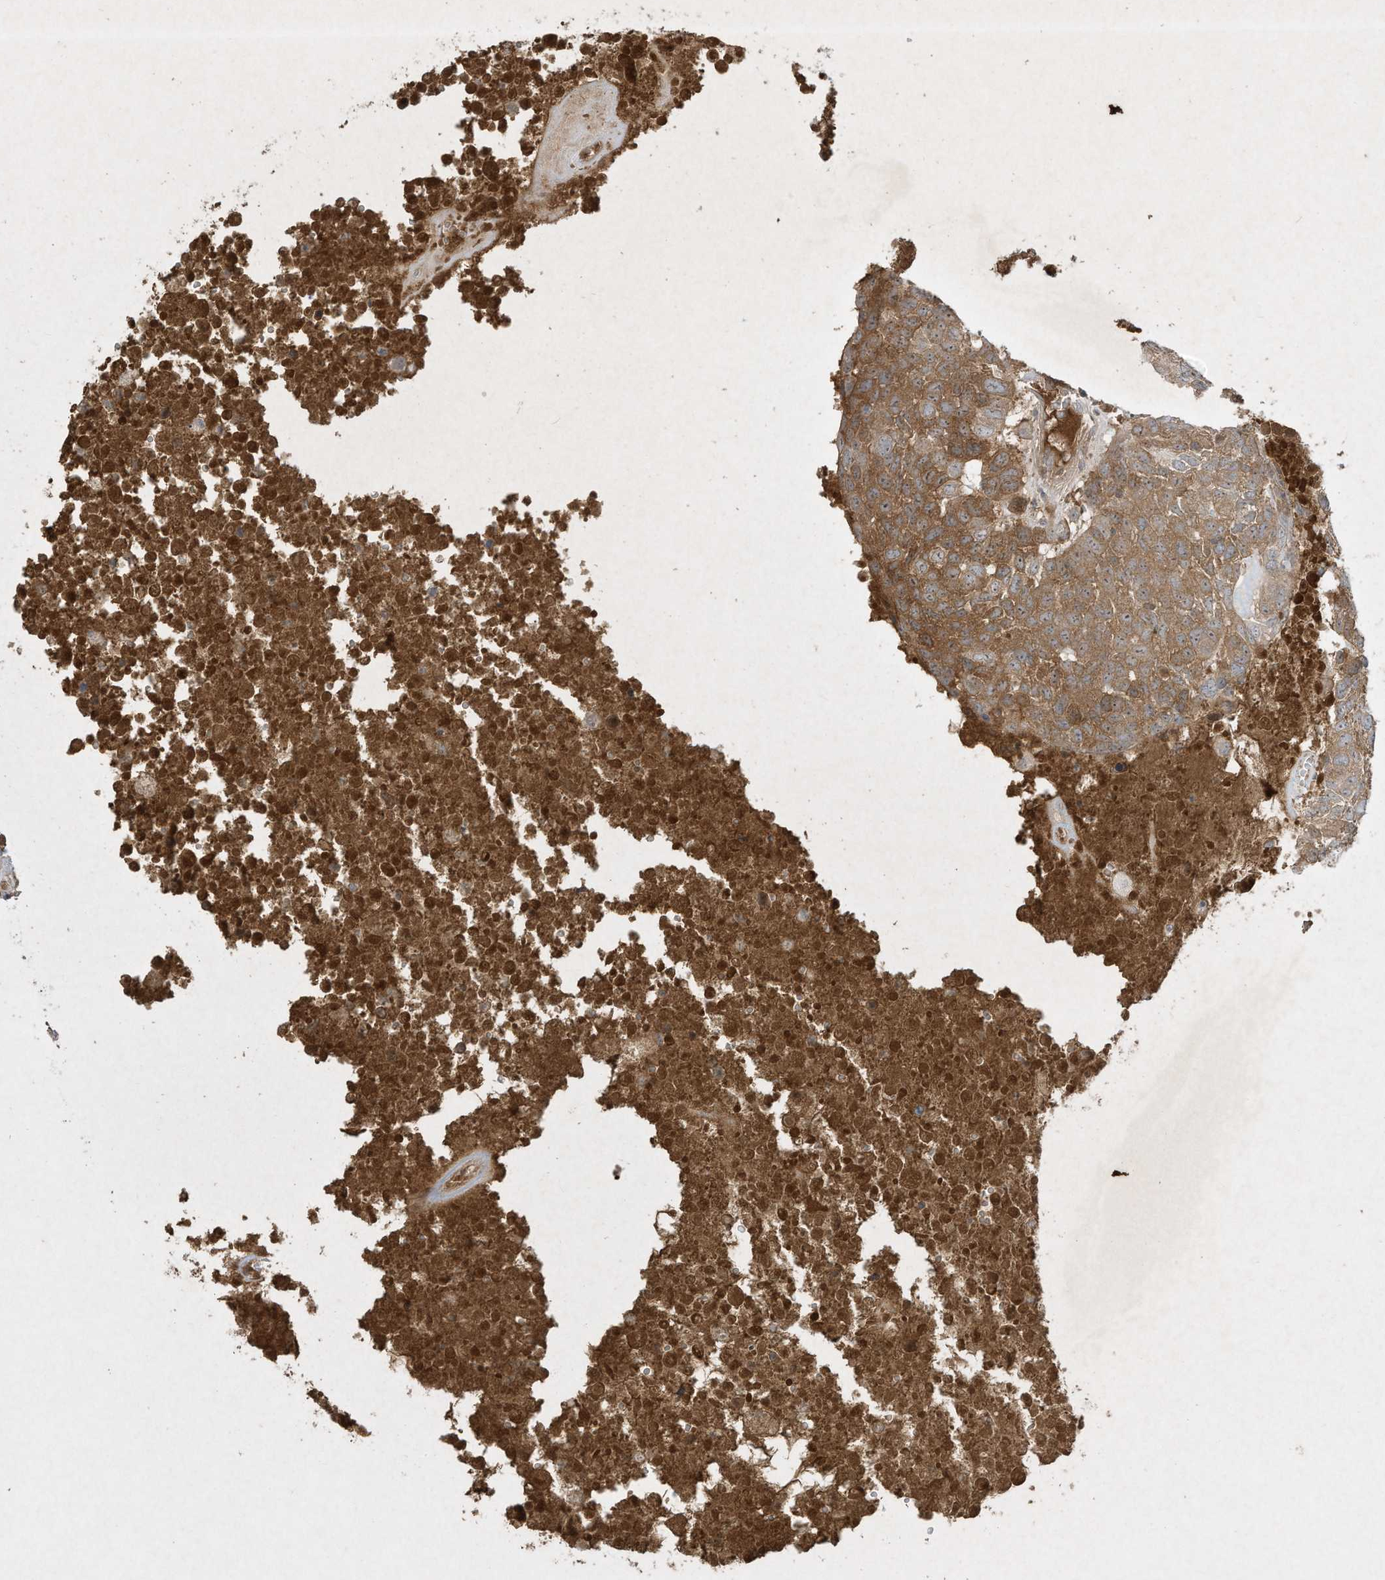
{"staining": {"intensity": "moderate", "quantity": ">75%", "location": "cytoplasmic/membranous"}, "tissue": "head and neck cancer", "cell_type": "Tumor cells", "image_type": "cancer", "snomed": [{"axis": "morphology", "description": "Squamous cell carcinoma, NOS"}, {"axis": "topography", "description": "Head-Neck"}], "caption": "A photomicrograph of human head and neck squamous cell carcinoma stained for a protein shows moderate cytoplasmic/membranous brown staining in tumor cells.", "gene": "FETUB", "patient": {"sex": "male", "age": 66}}